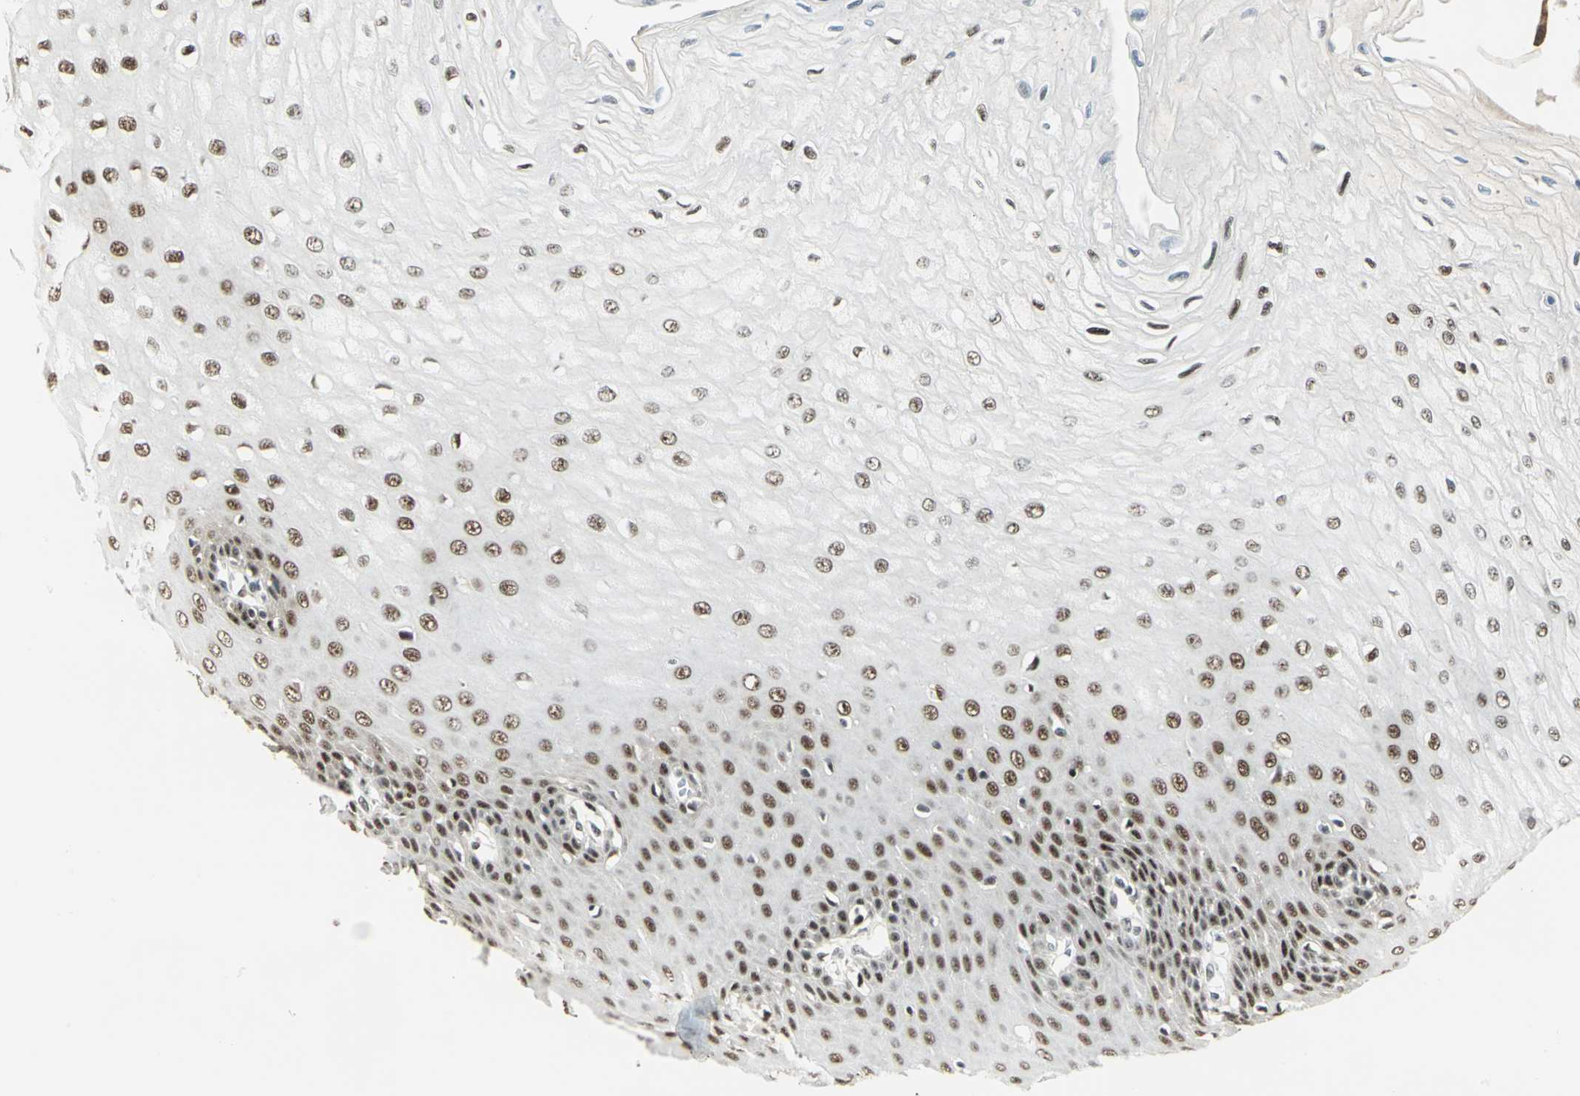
{"staining": {"intensity": "moderate", "quantity": ">75%", "location": "nuclear"}, "tissue": "esophagus", "cell_type": "Squamous epithelial cells", "image_type": "normal", "snomed": [{"axis": "morphology", "description": "Normal tissue, NOS"}, {"axis": "morphology", "description": "Squamous cell carcinoma, NOS"}, {"axis": "topography", "description": "Esophagus"}], "caption": "Benign esophagus was stained to show a protein in brown. There is medium levels of moderate nuclear positivity in about >75% of squamous epithelial cells.", "gene": "CCNT1", "patient": {"sex": "male", "age": 65}}